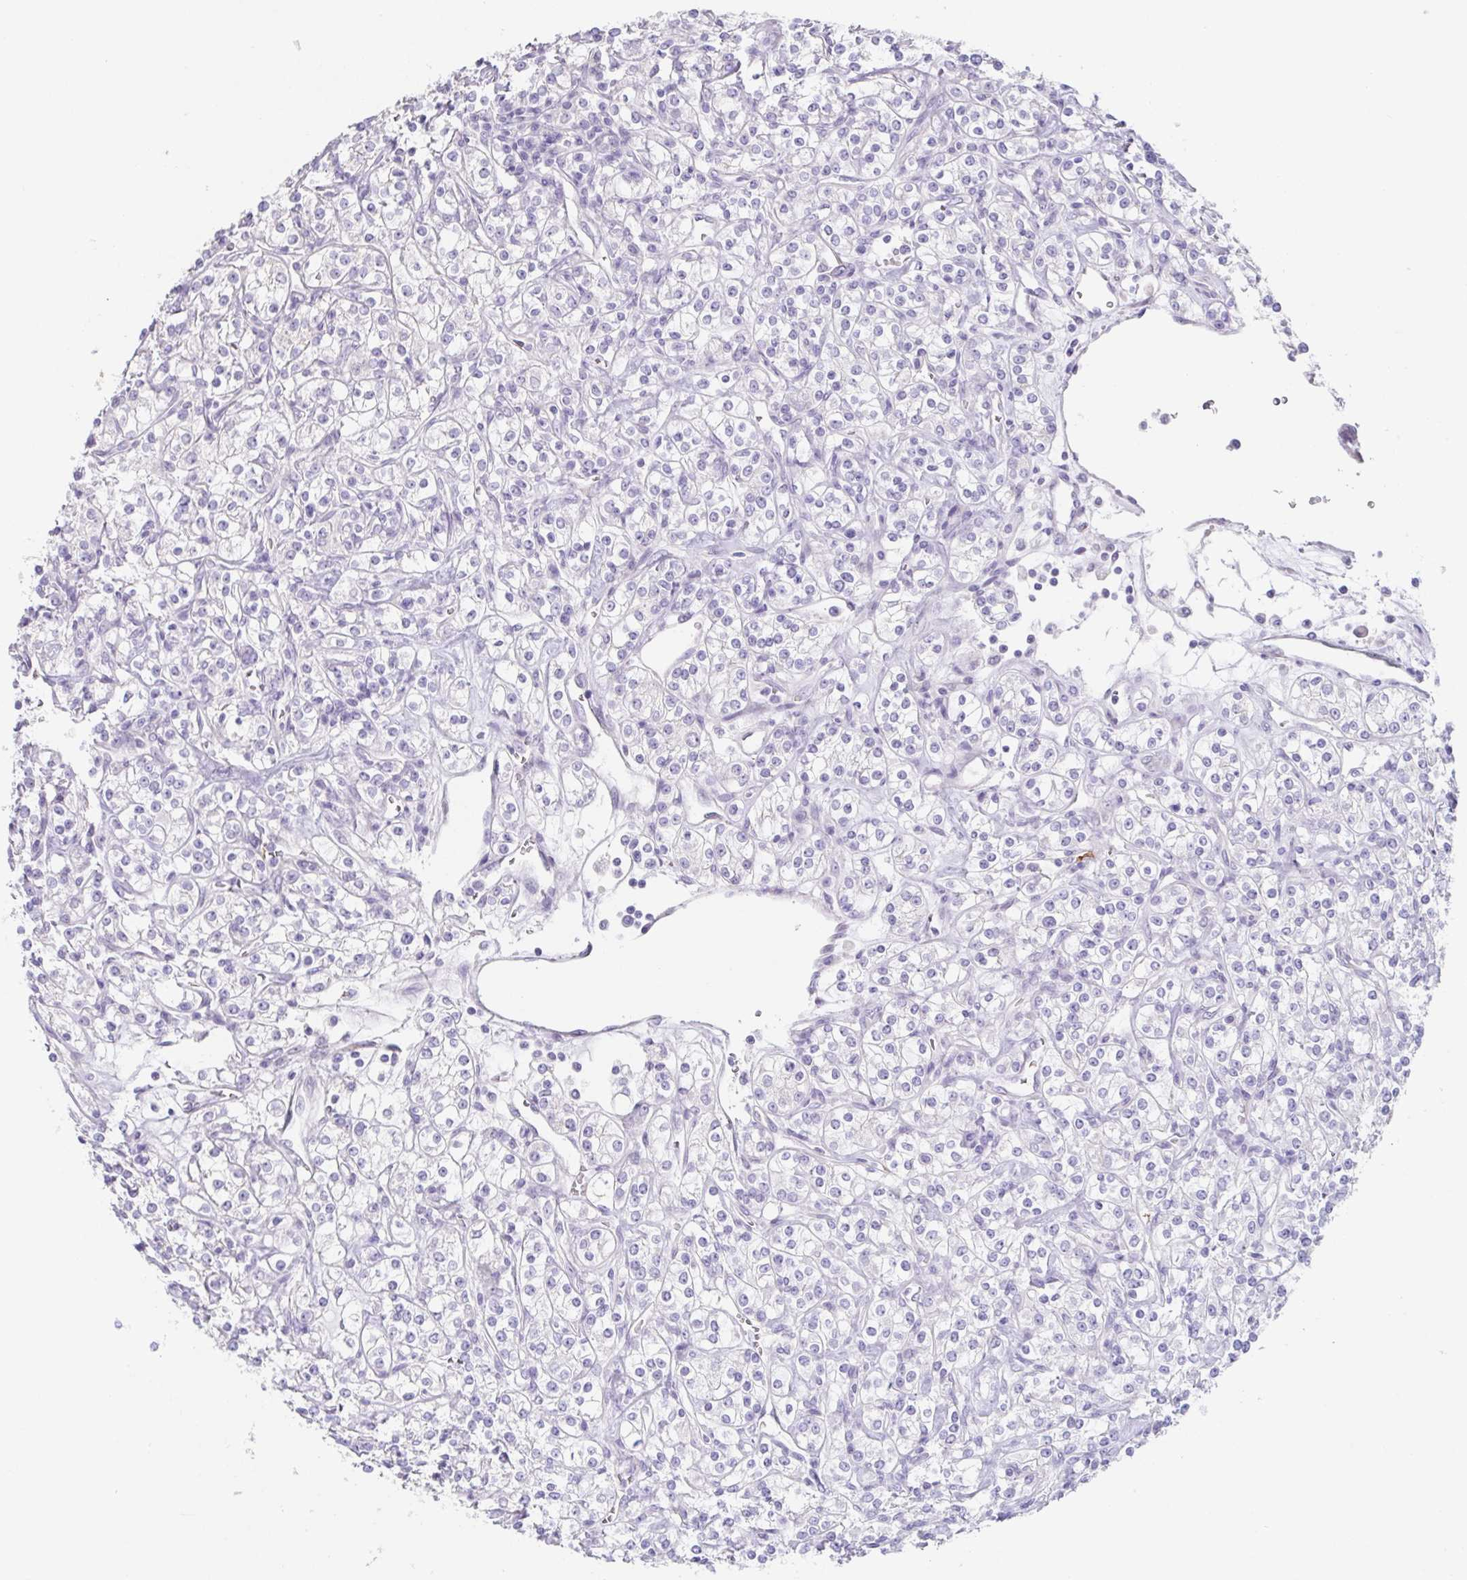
{"staining": {"intensity": "negative", "quantity": "none", "location": "none"}, "tissue": "renal cancer", "cell_type": "Tumor cells", "image_type": "cancer", "snomed": [{"axis": "morphology", "description": "Adenocarcinoma, NOS"}, {"axis": "topography", "description": "Kidney"}], "caption": "Immunohistochemistry (IHC) of renal adenocarcinoma displays no expression in tumor cells.", "gene": "HDGFL1", "patient": {"sex": "male", "age": 77}}